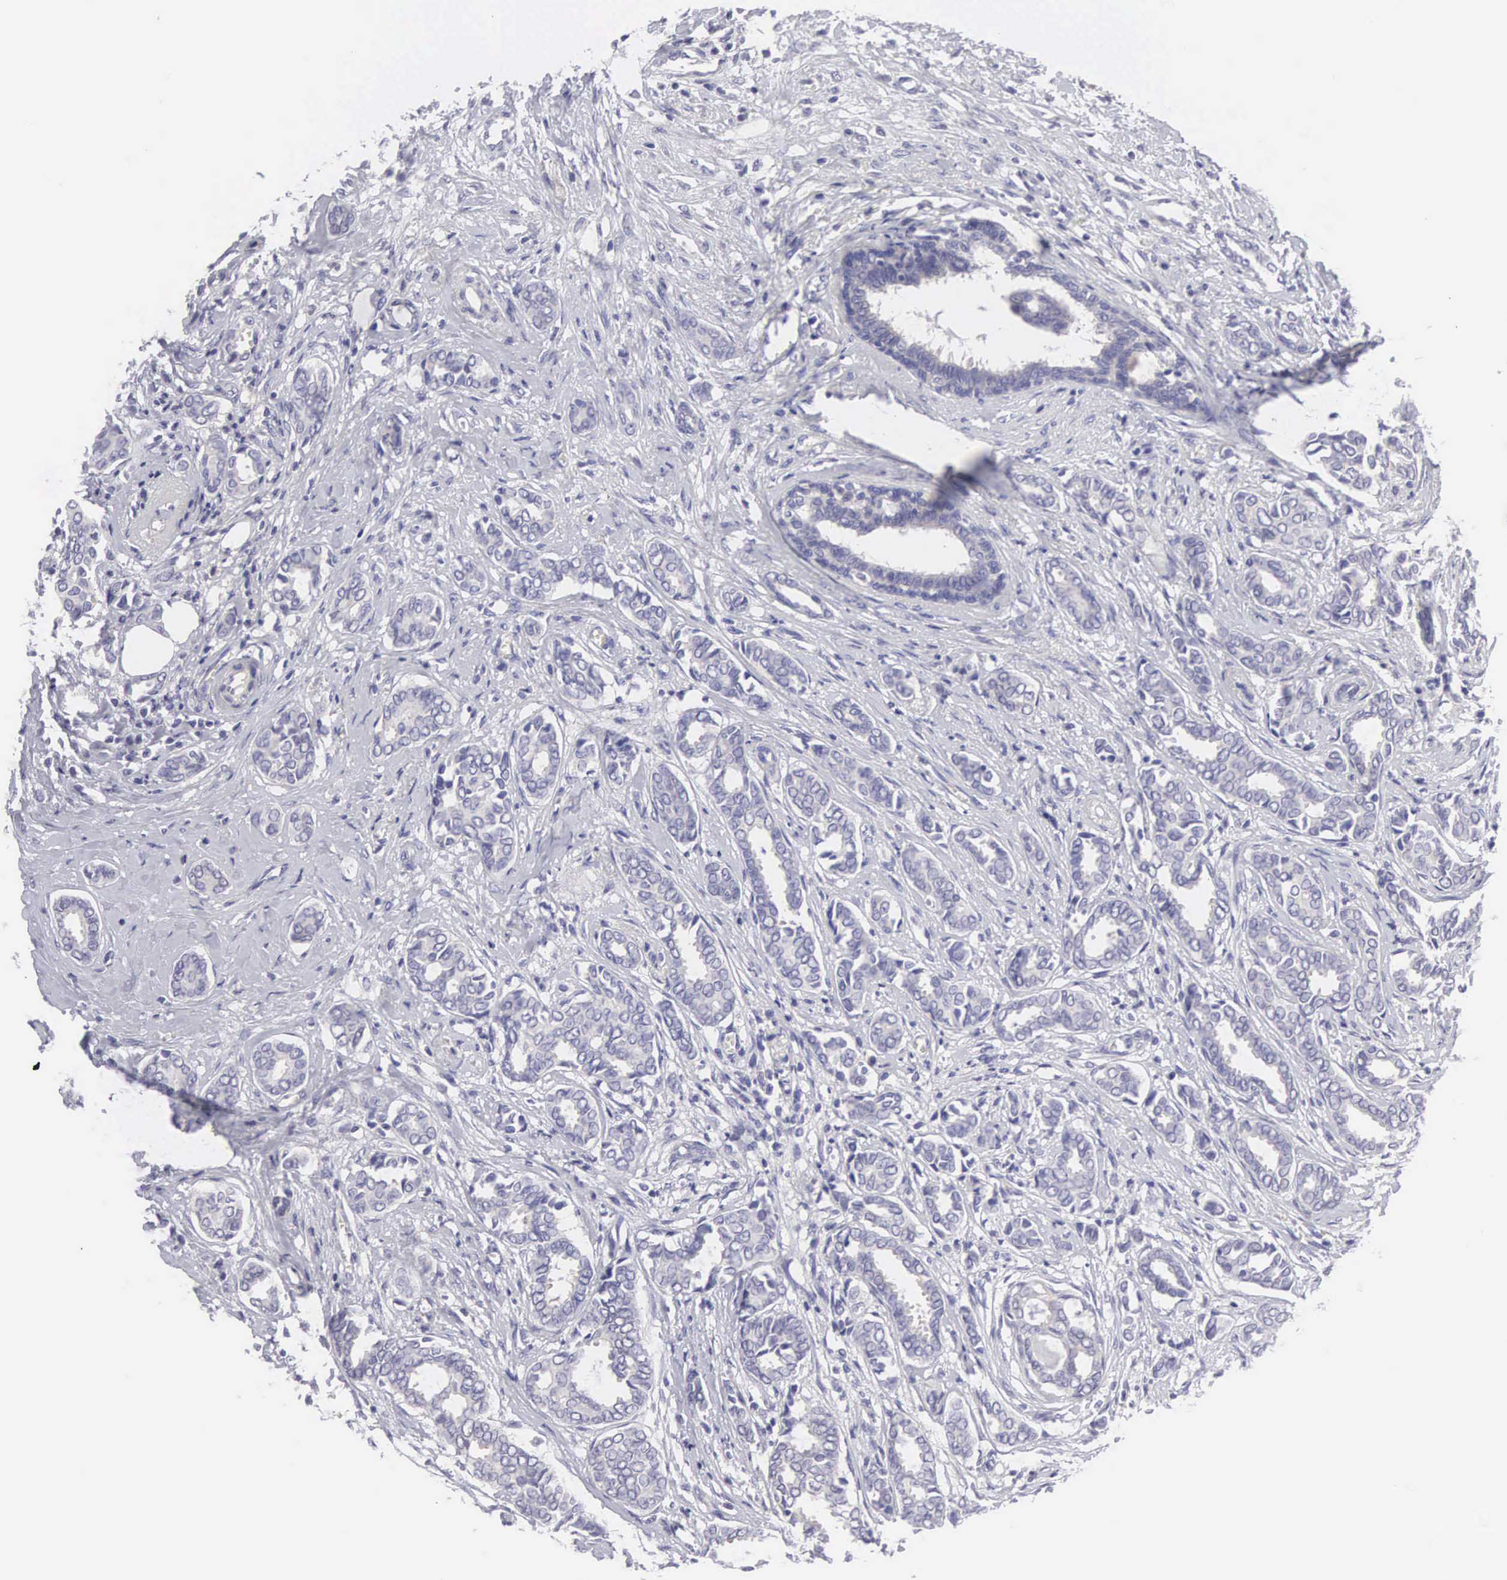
{"staining": {"intensity": "negative", "quantity": "none", "location": "none"}, "tissue": "breast cancer", "cell_type": "Tumor cells", "image_type": "cancer", "snomed": [{"axis": "morphology", "description": "Duct carcinoma"}, {"axis": "topography", "description": "Breast"}], "caption": "An IHC micrograph of breast cancer is shown. There is no staining in tumor cells of breast cancer.", "gene": "SLITRK4", "patient": {"sex": "female", "age": 50}}